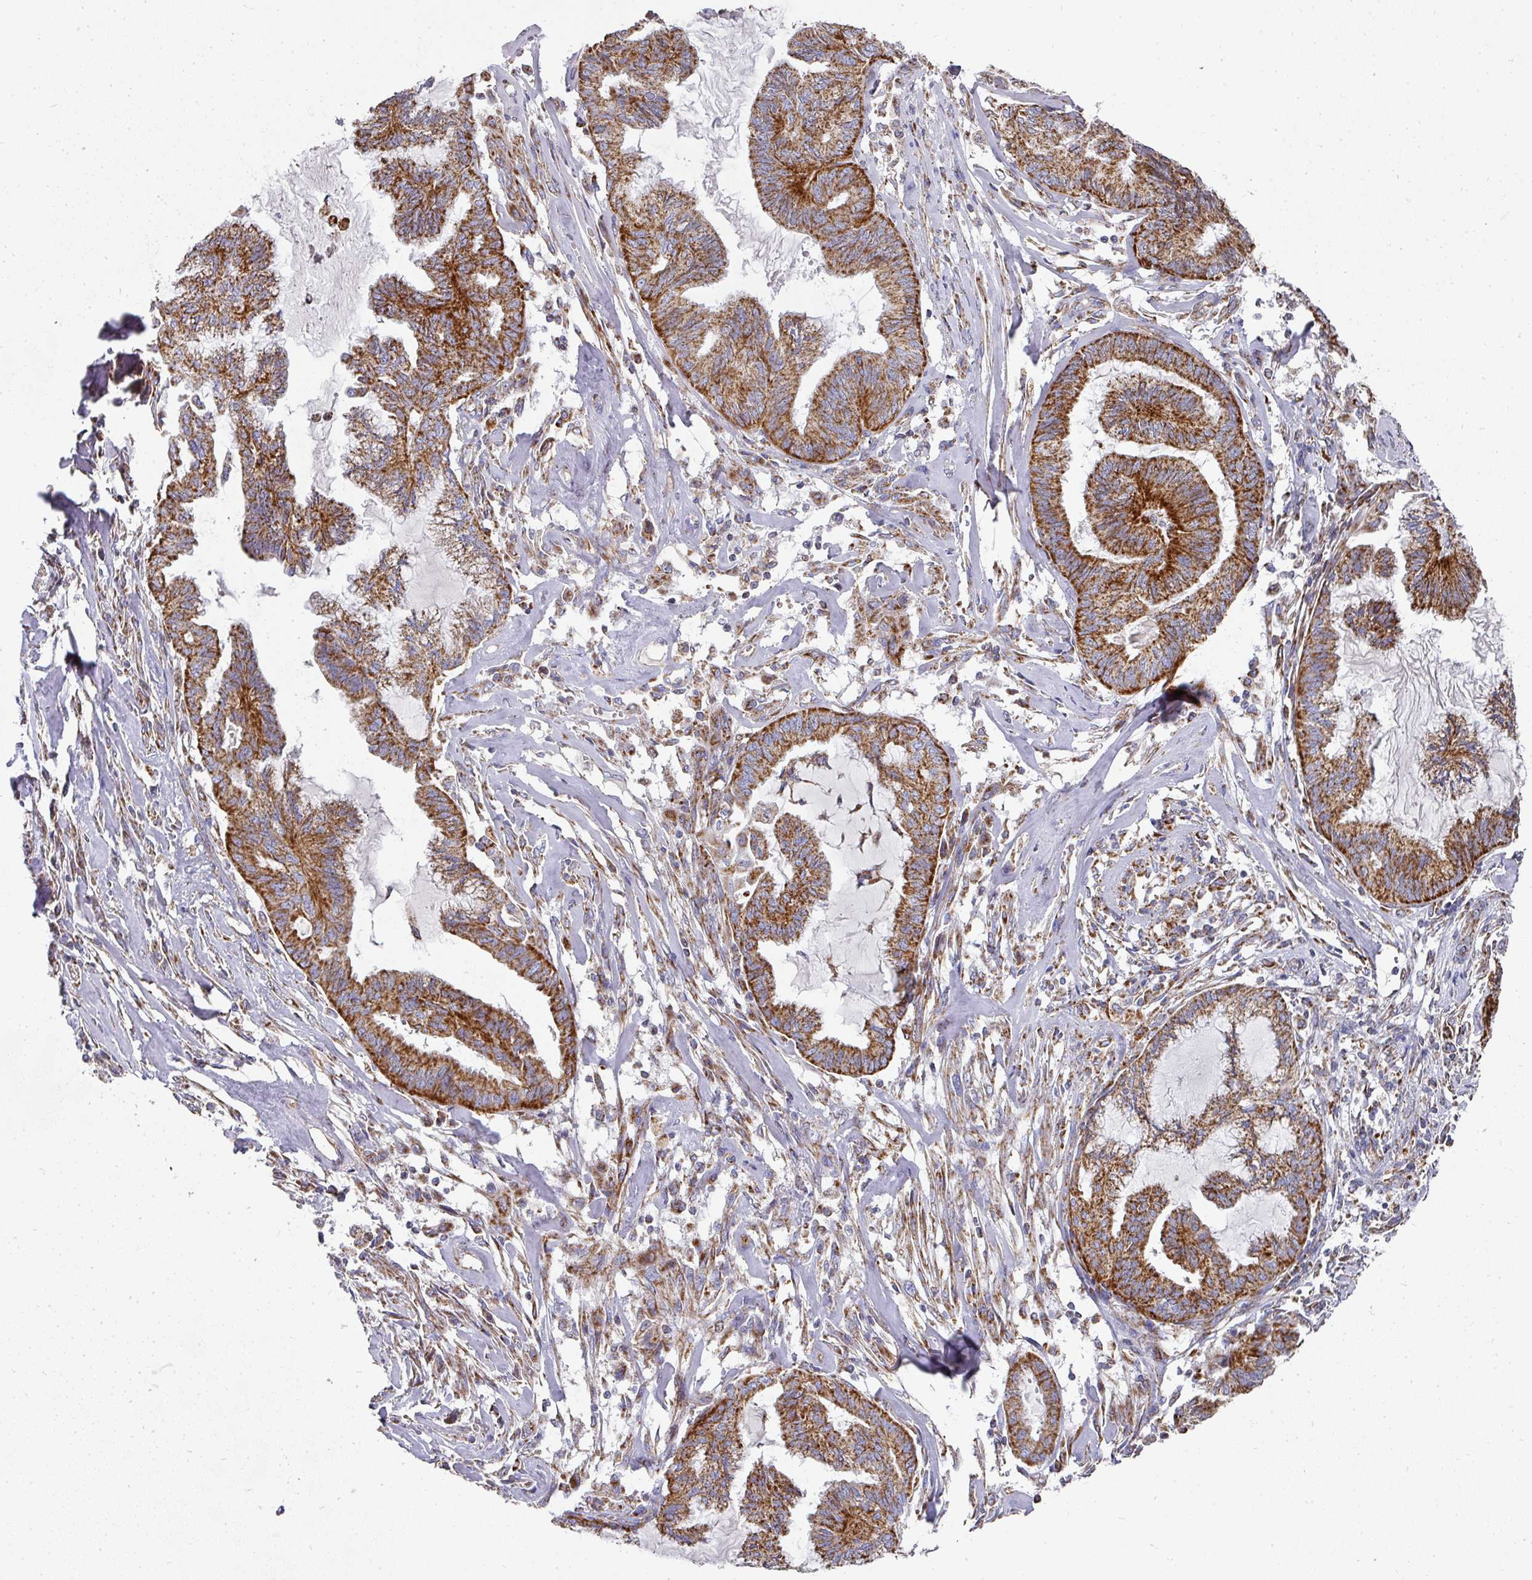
{"staining": {"intensity": "strong", "quantity": ">75%", "location": "cytoplasmic/membranous"}, "tissue": "endometrial cancer", "cell_type": "Tumor cells", "image_type": "cancer", "snomed": [{"axis": "morphology", "description": "Adenocarcinoma, NOS"}, {"axis": "topography", "description": "Endometrium"}], "caption": "Endometrial adenocarcinoma stained with a protein marker displays strong staining in tumor cells.", "gene": "UQCRFS1", "patient": {"sex": "female", "age": 86}}